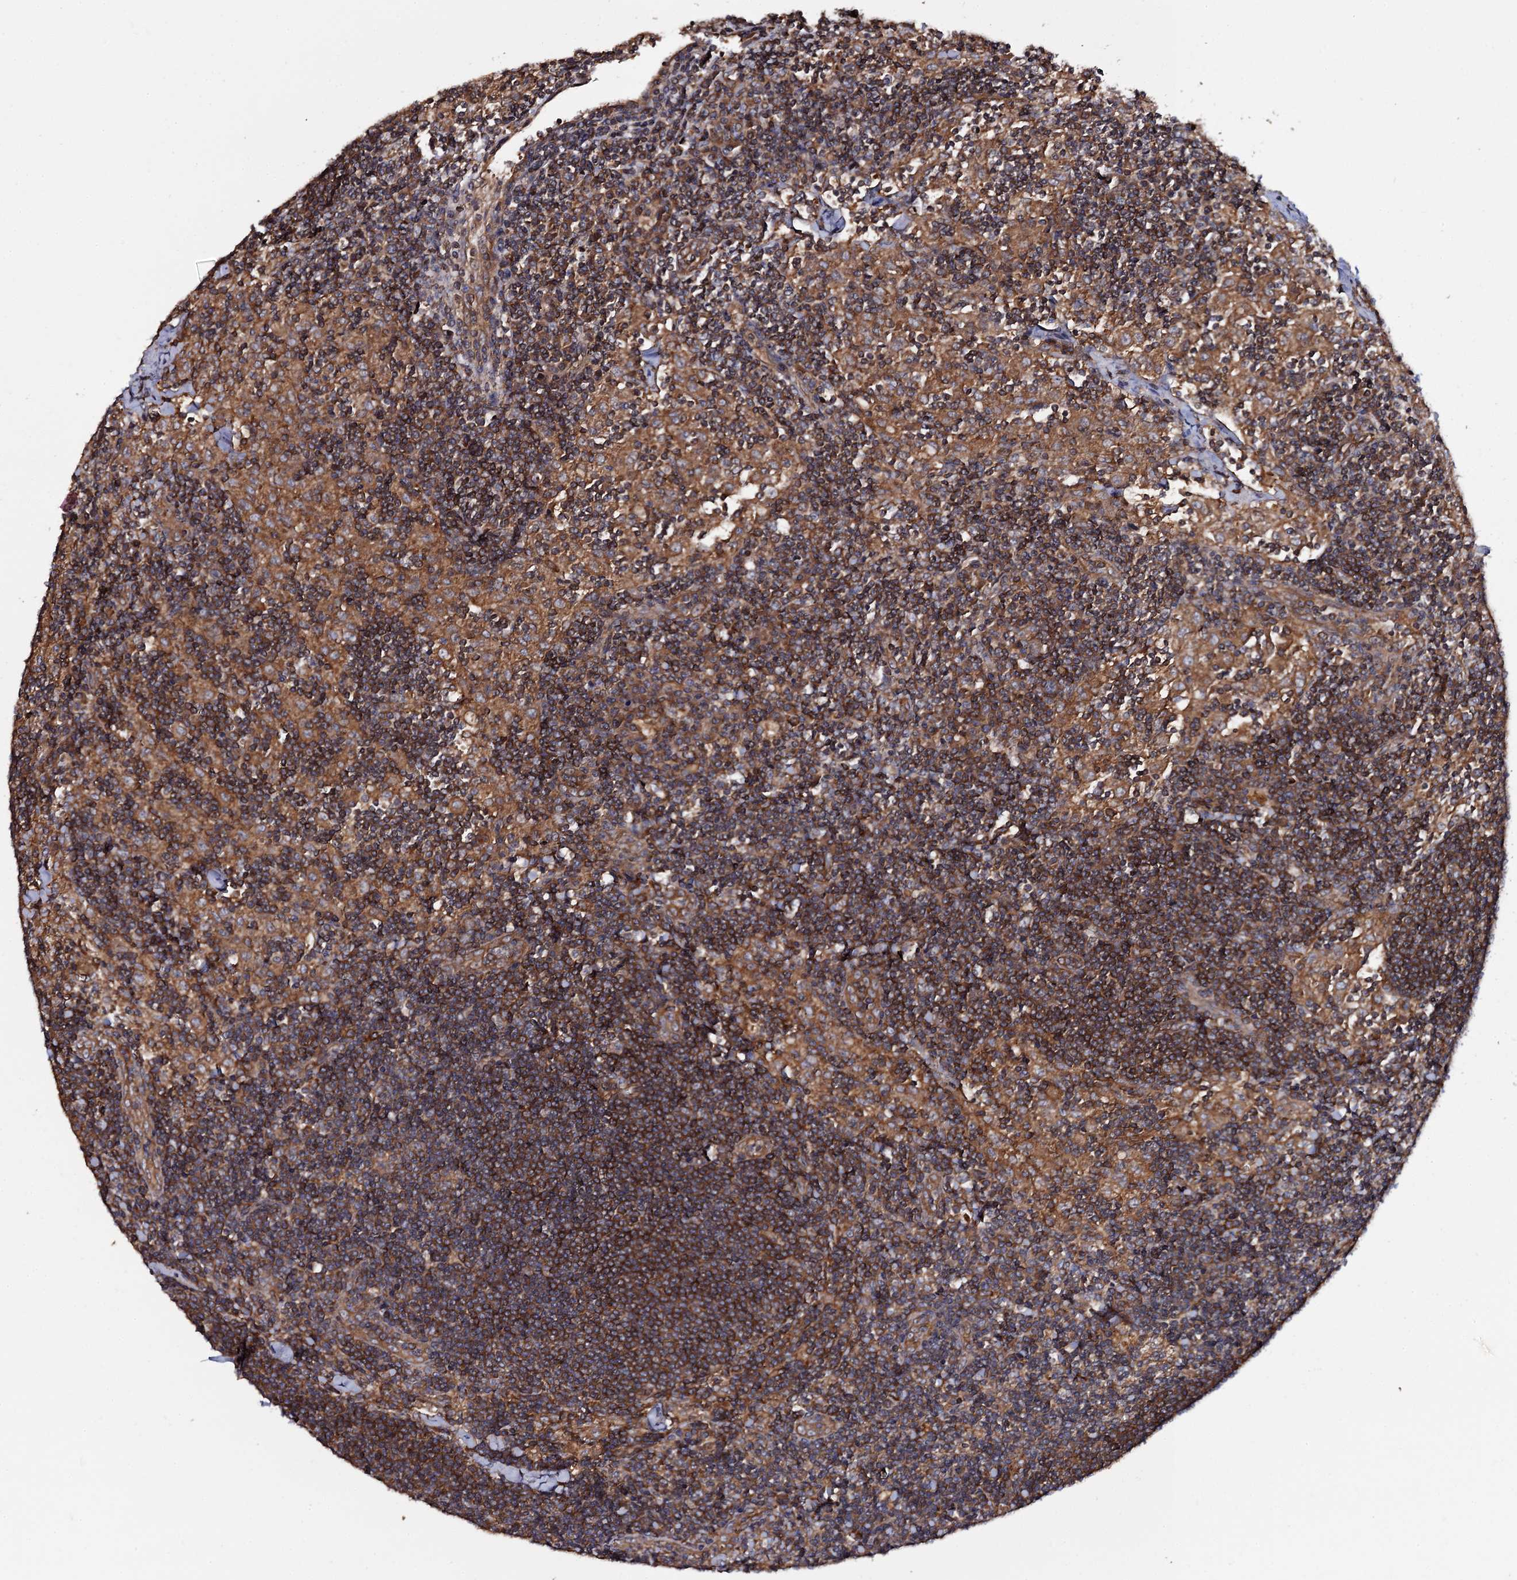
{"staining": {"intensity": "moderate", "quantity": ">75%", "location": "cytoplasmic/membranous"}, "tissue": "lymph node", "cell_type": "Germinal center cells", "image_type": "normal", "snomed": [{"axis": "morphology", "description": "Normal tissue, NOS"}, {"axis": "topography", "description": "Lymph node"}], "caption": "This micrograph shows benign lymph node stained with immunohistochemistry to label a protein in brown. The cytoplasmic/membranous of germinal center cells show moderate positivity for the protein. Nuclei are counter-stained blue.", "gene": "TTC23", "patient": {"sex": "male", "age": 24}}